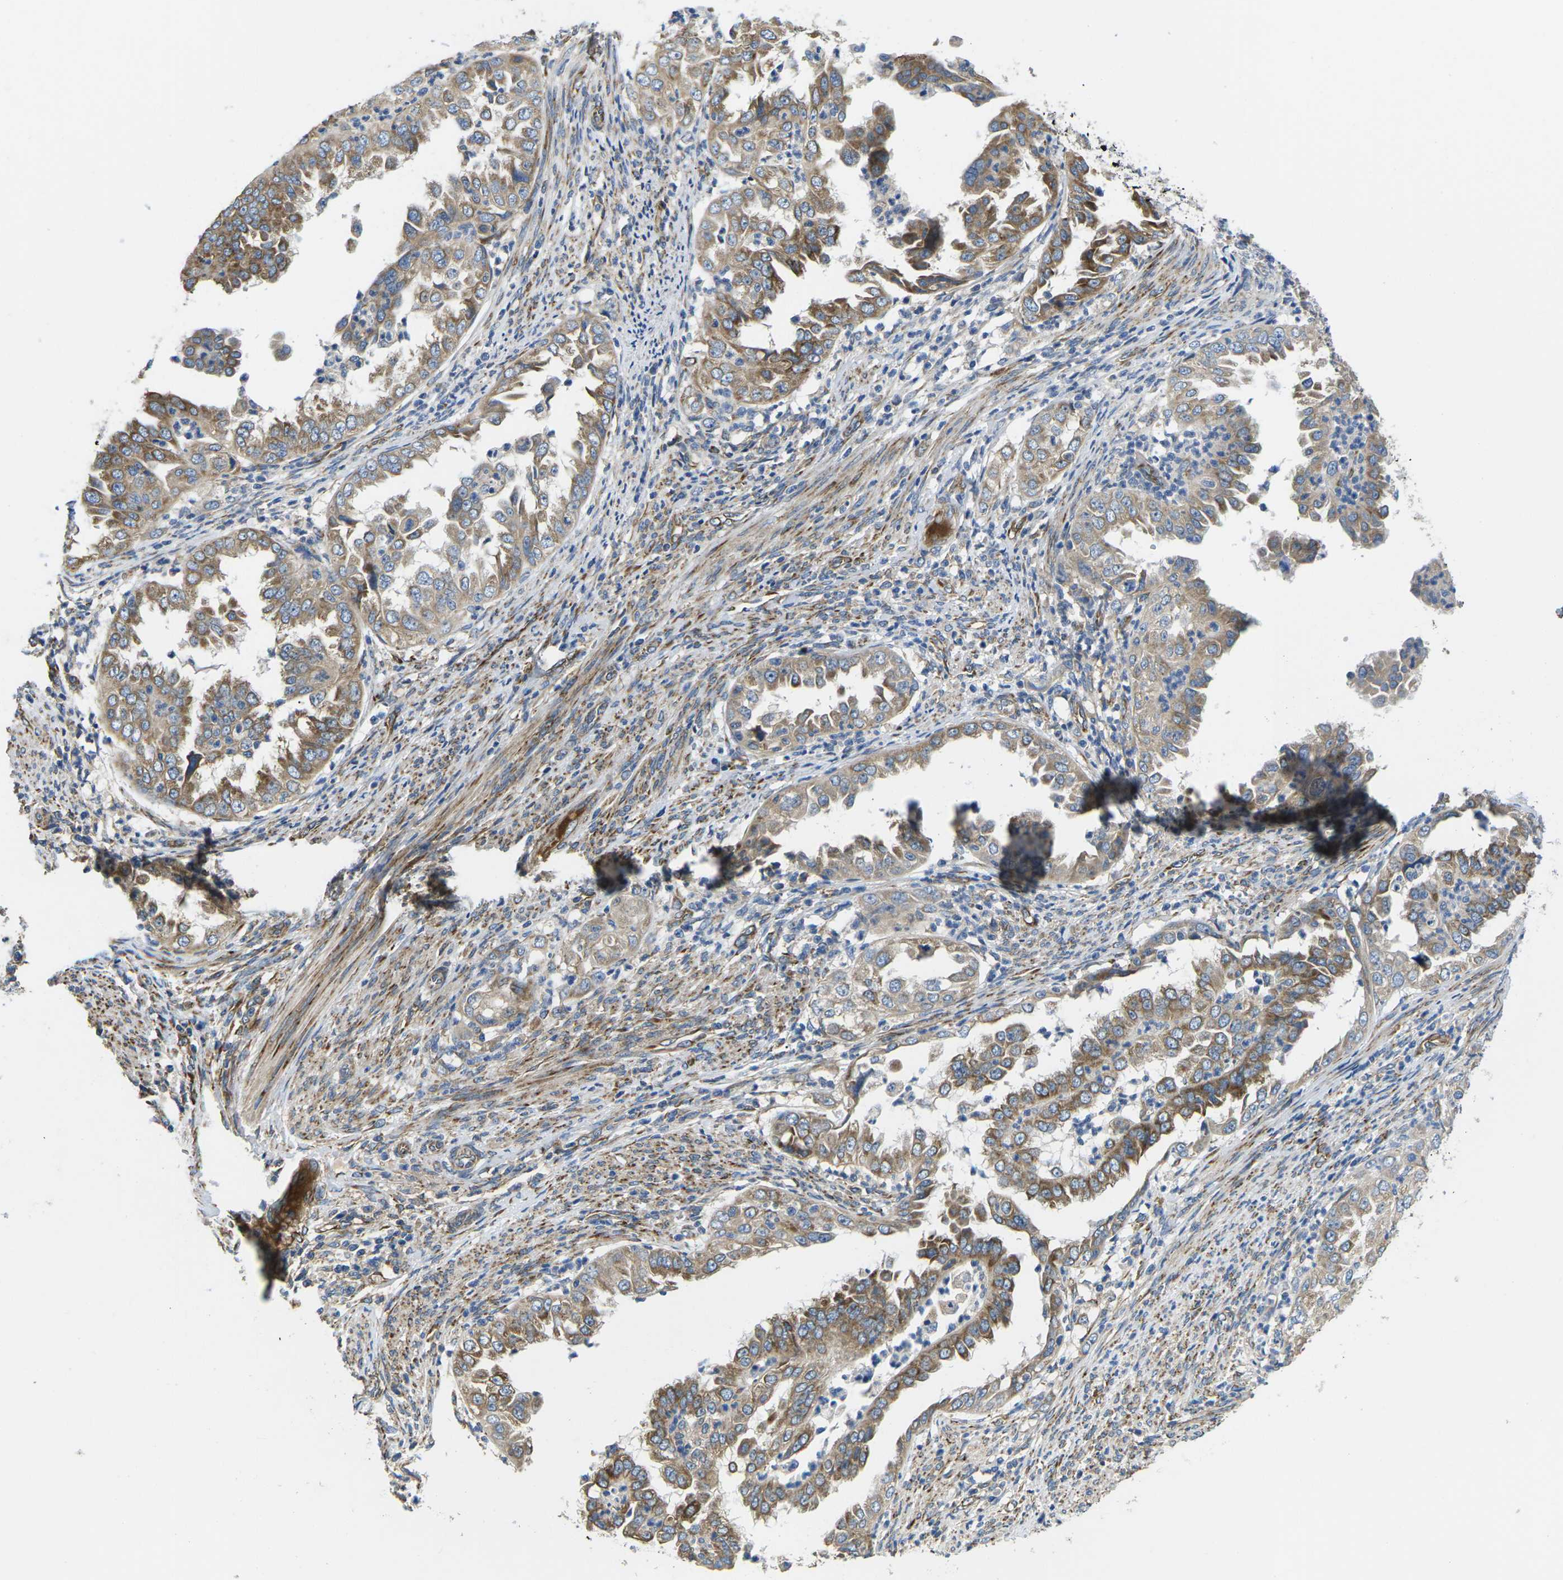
{"staining": {"intensity": "moderate", "quantity": ">75%", "location": "cytoplasmic/membranous"}, "tissue": "endometrial cancer", "cell_type": "Tumor cells", "image_type": "cancer", "snomed": [{"axis": "morphology", "description": "Adenocarcinoma, NOS"}, {"axis": "topography", "description": "Endometrium"}], "caption": "Human adenocarcinoma (endometrial) stained with a protein marker displays moderate staining in tumor cells.", "gene": "PDZD8", "patient": {"sex": "female", "age": 85}}